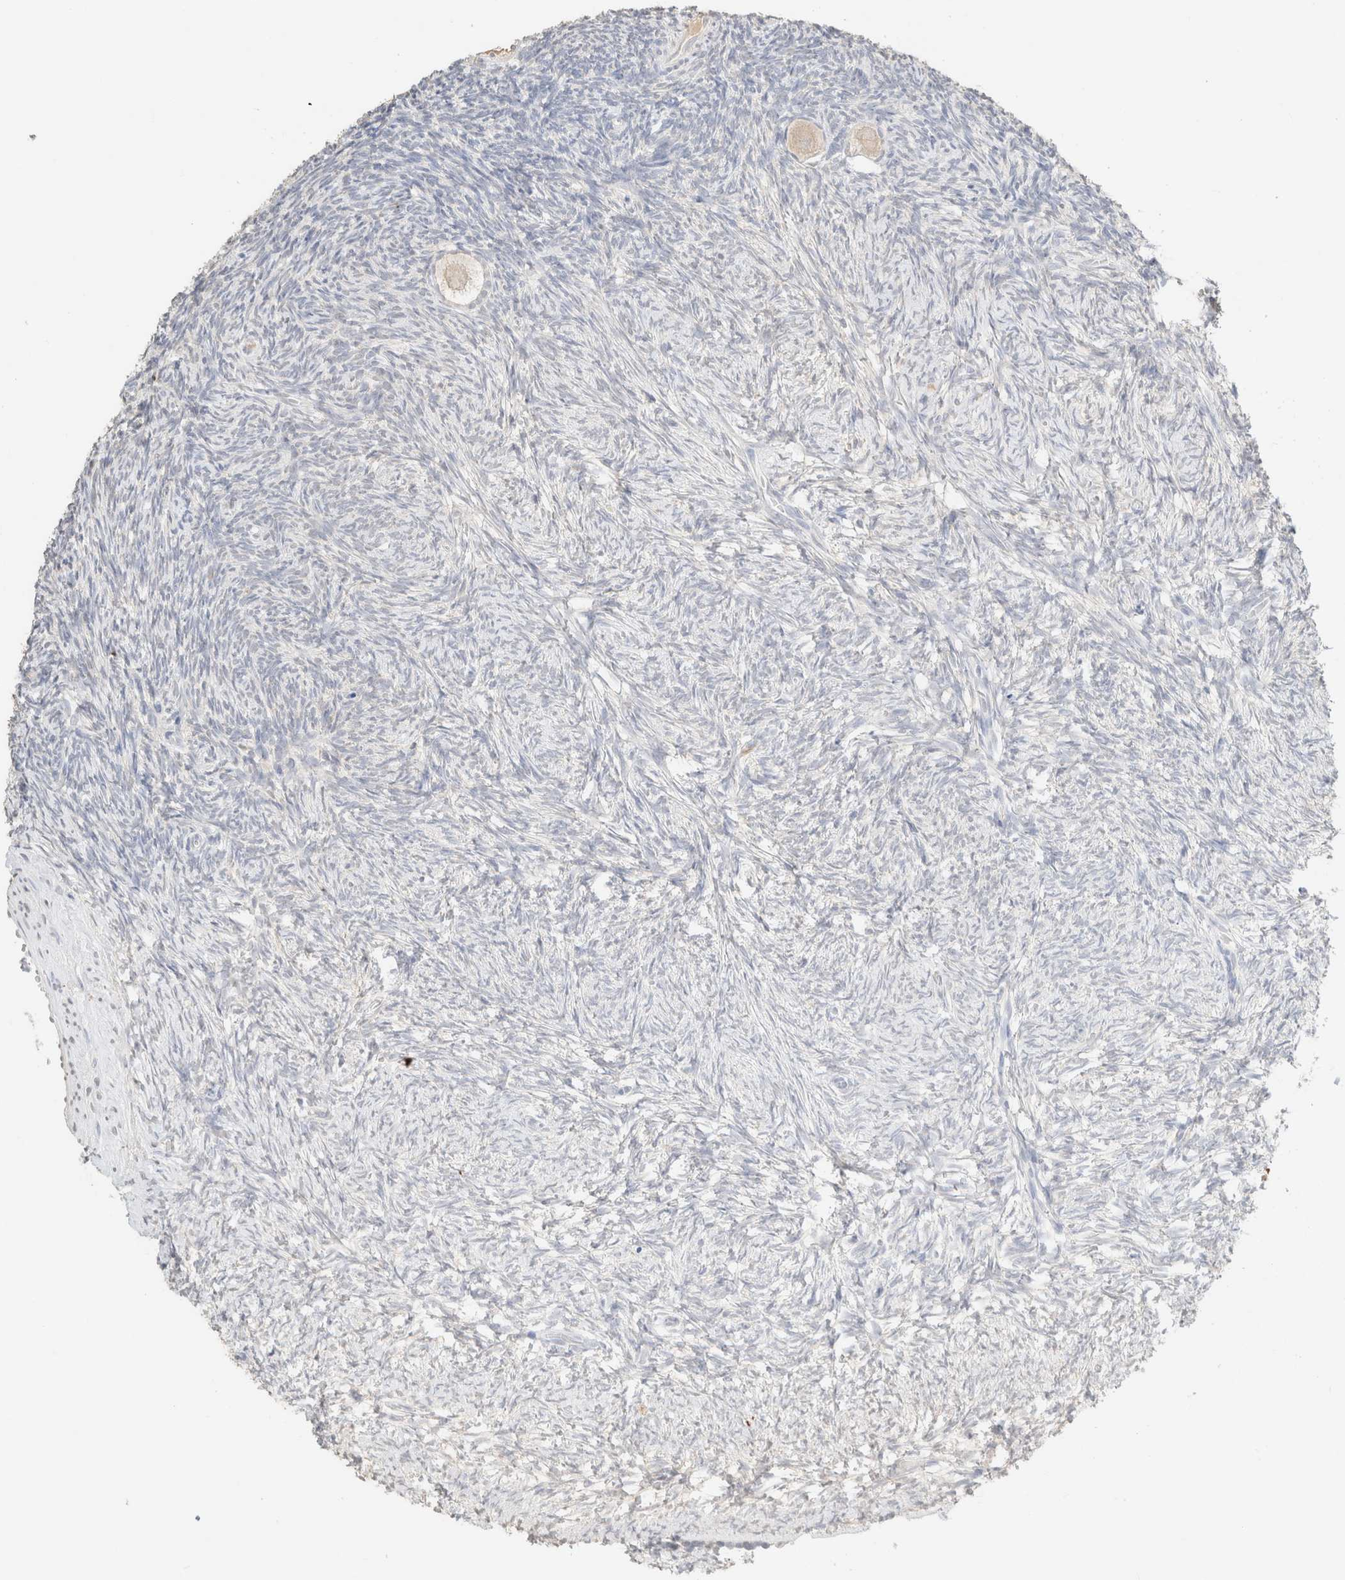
{"staining": {"intensity": "weak", "quantity": "<25%", "location": "cytoplasmic/membranous"}, "tissue": "ovary", "cell_type": "Follicle cells", "image_type": "normal", "snomed": [{"axis": "morphology", "description": "Normal tissue, NOS"}, {"axis": "topography", "description": "Ovary"}], "caption": "A histopathology image of ovary stained for a protein demonstrates no brown staining in follicle cells.", "gene": "CPA1", "patient": {"sex": "female", "age": 34}}